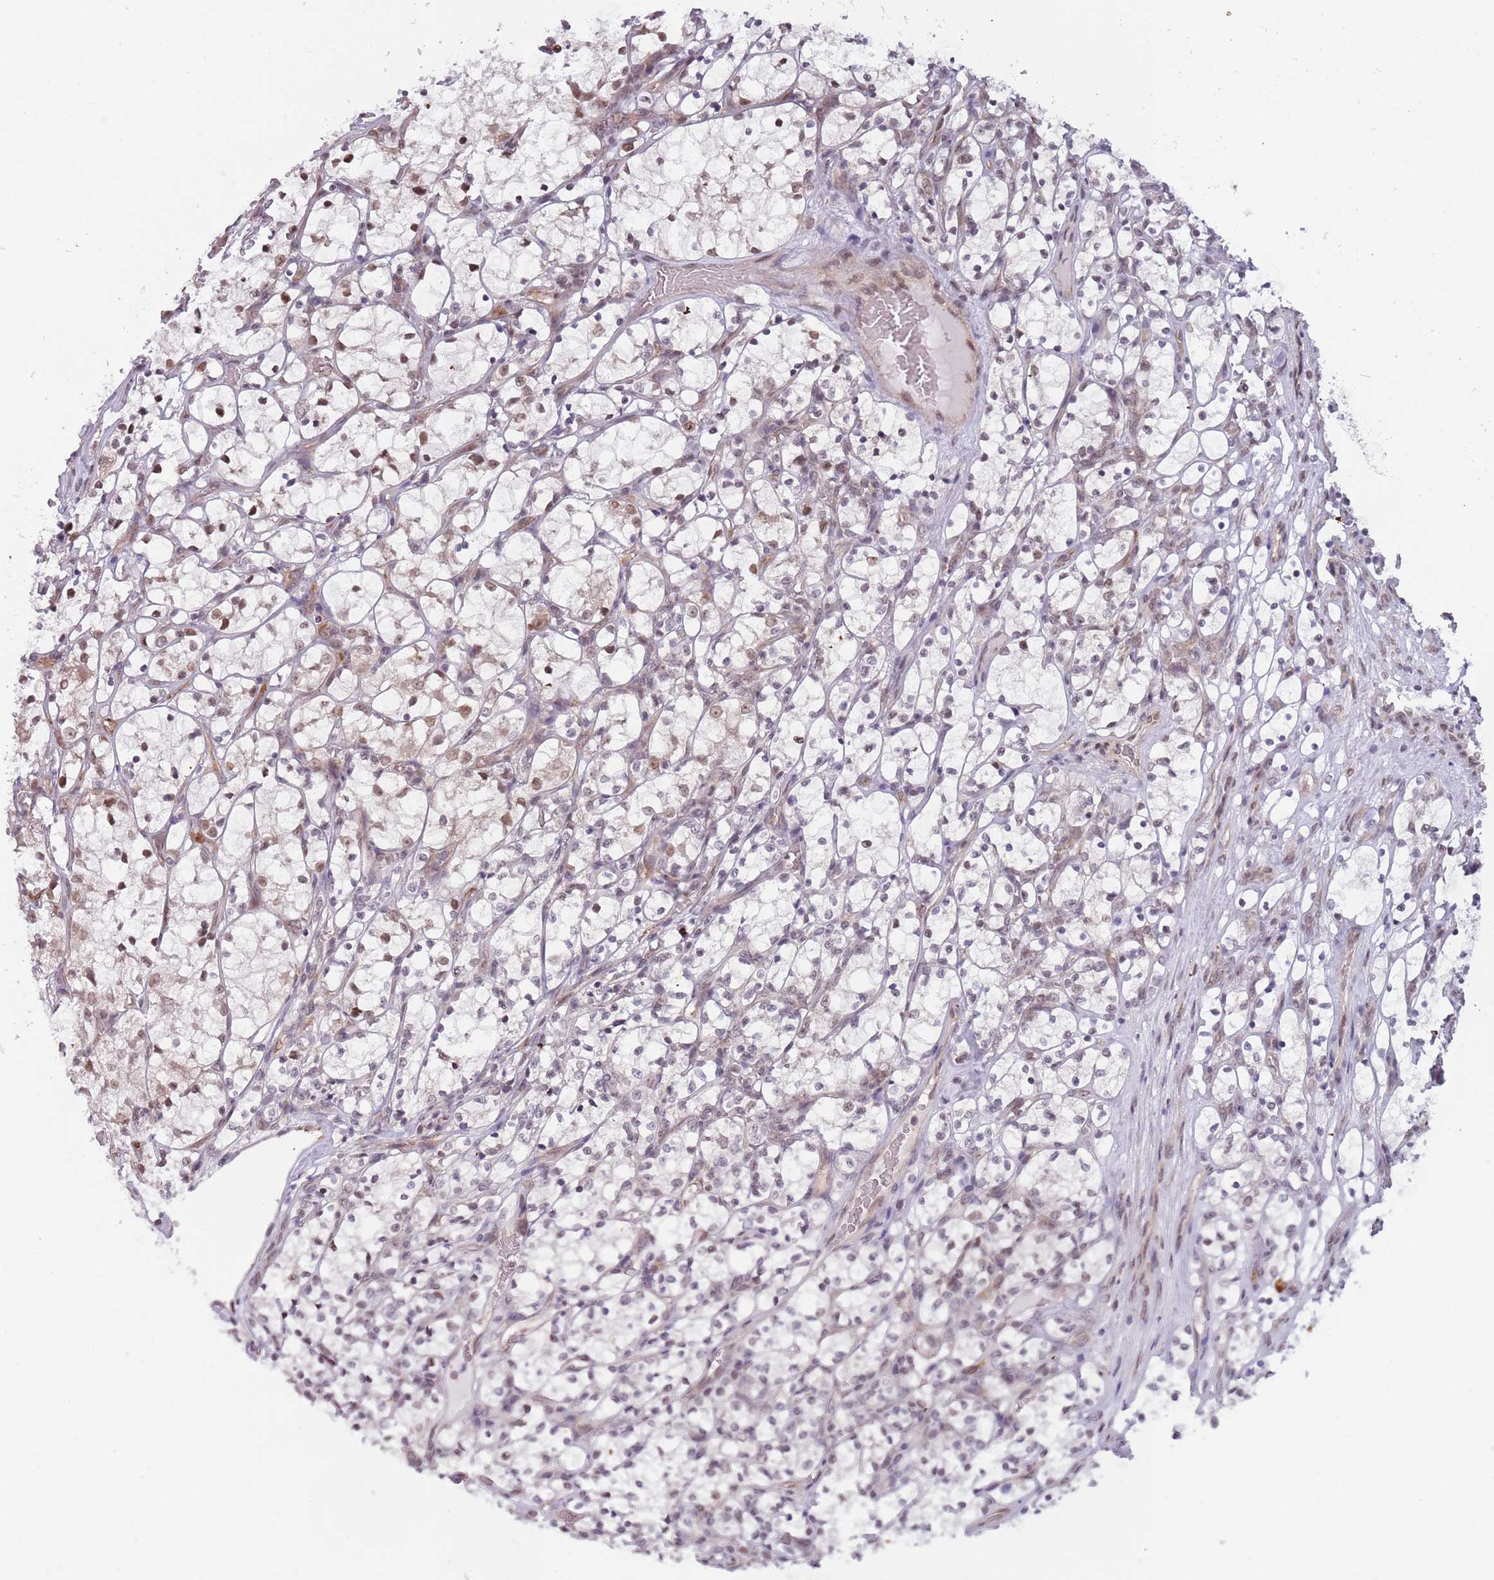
{"staining": {"intensity": "weak", "quantity": "<25%", "location": "nuclear"}, "tissue": "renal cancer", "cell_type": "Tumor cells", "image_type": "cancer", "snomed": [{"axis": "morphology", "description": "Adenocarcinoma, NOS"}, {"axis": "topography", "description": "Kidney"}], "caption": "Protein analysis of renal cancer demonstrates no significant expression in tumor cells.", "gene": "BARD1", "patient": {"sex": "female", "age": 69}}